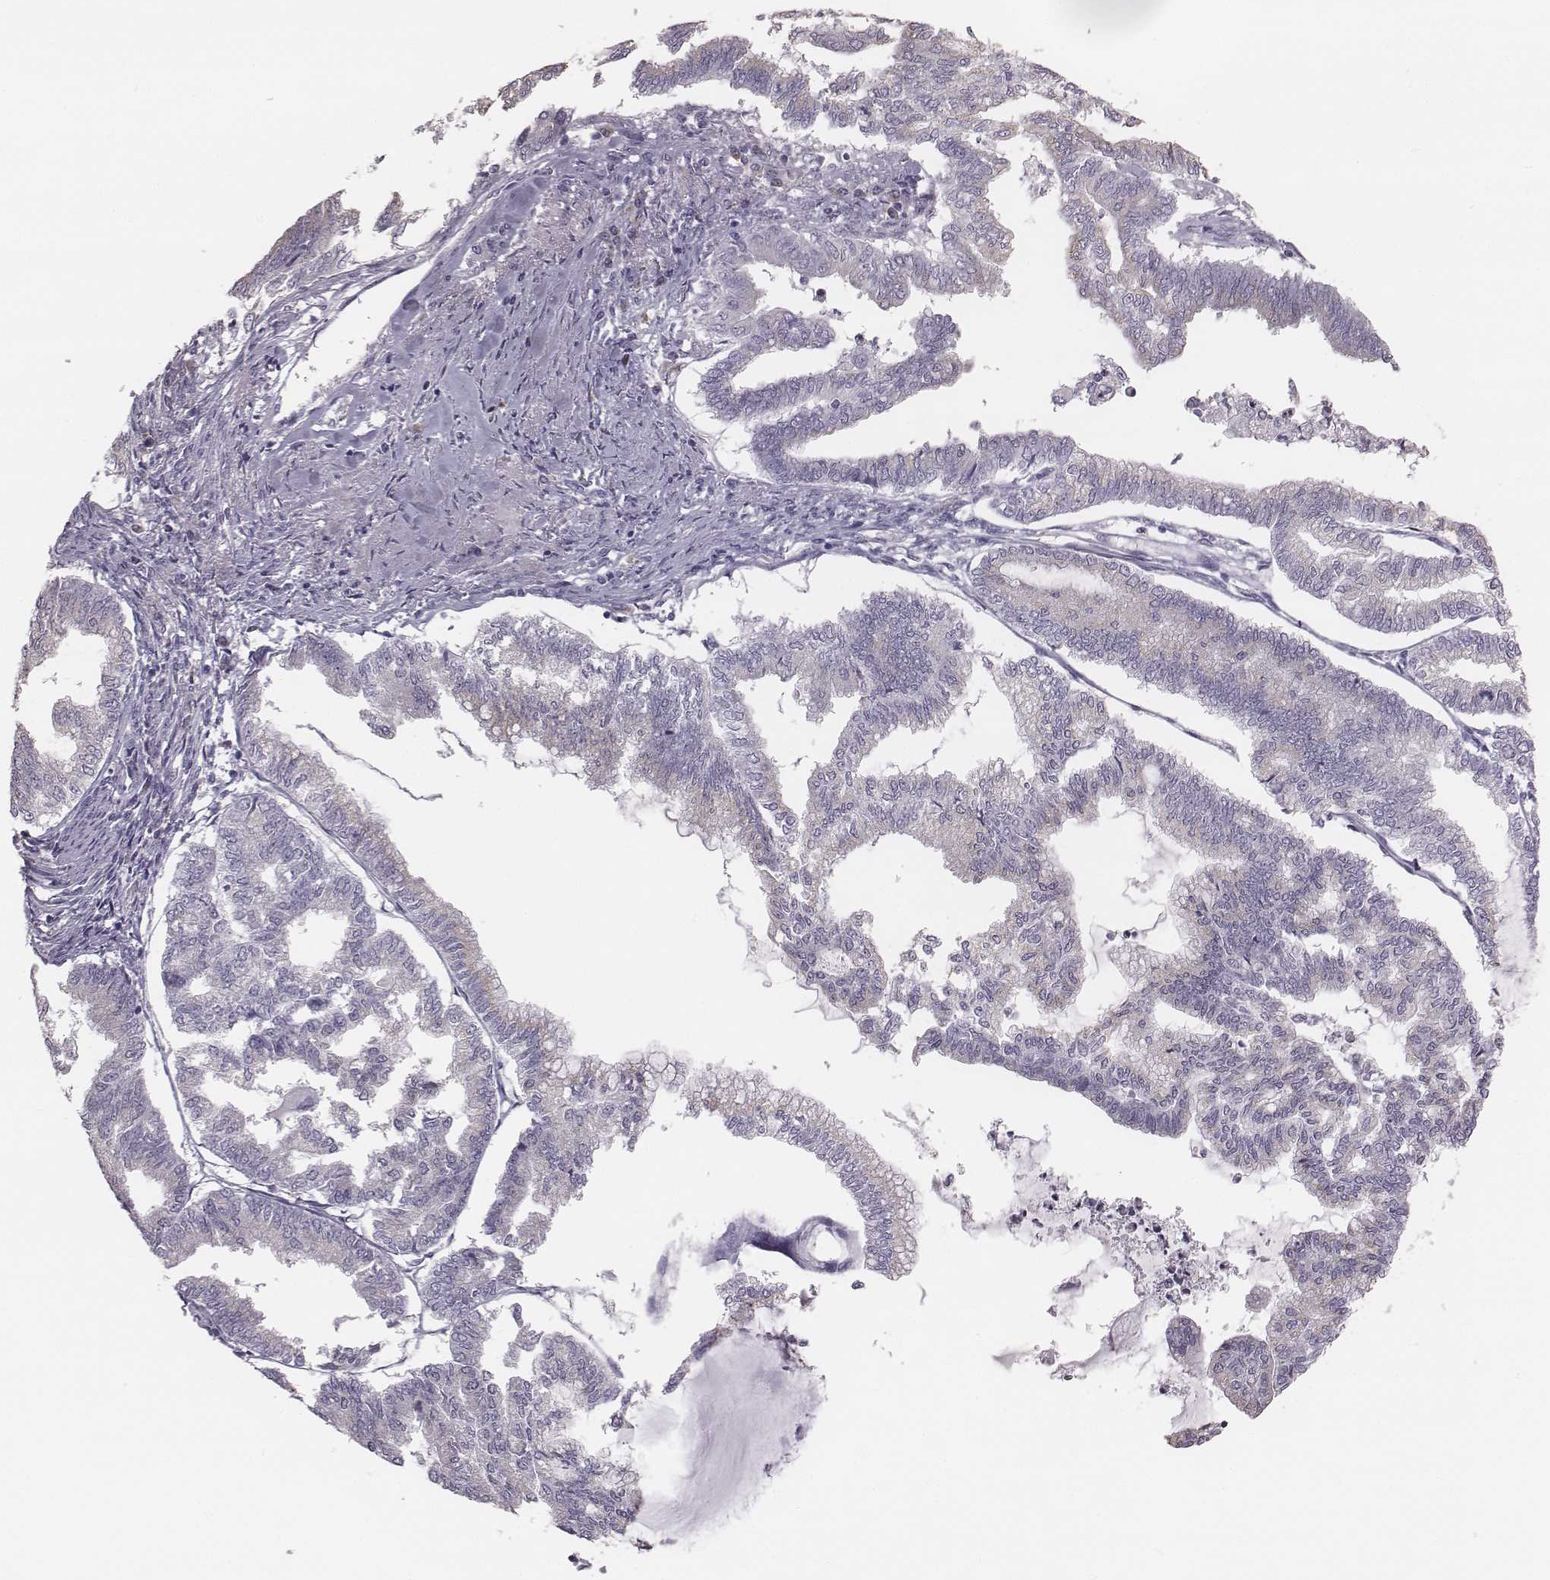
{"staining": {"intensity": "negative", "quantity": "none", "location": "none"}, "tissue": "endometrial cancer", "cell_type": "Tumor cells", "image_type": "cancer", "snomed": [{"axis": "morphology", "description": "Adenocarcinoma, NOS"}, {"axis": "topography", "description": "Endometrium"}], "caption": "This is a histopathology image of IHC staining of endometrial cancer, which shows no expression in tumor cells.", "gene": "C6orf58", "patient": {"sex": "female", "age": 79}}